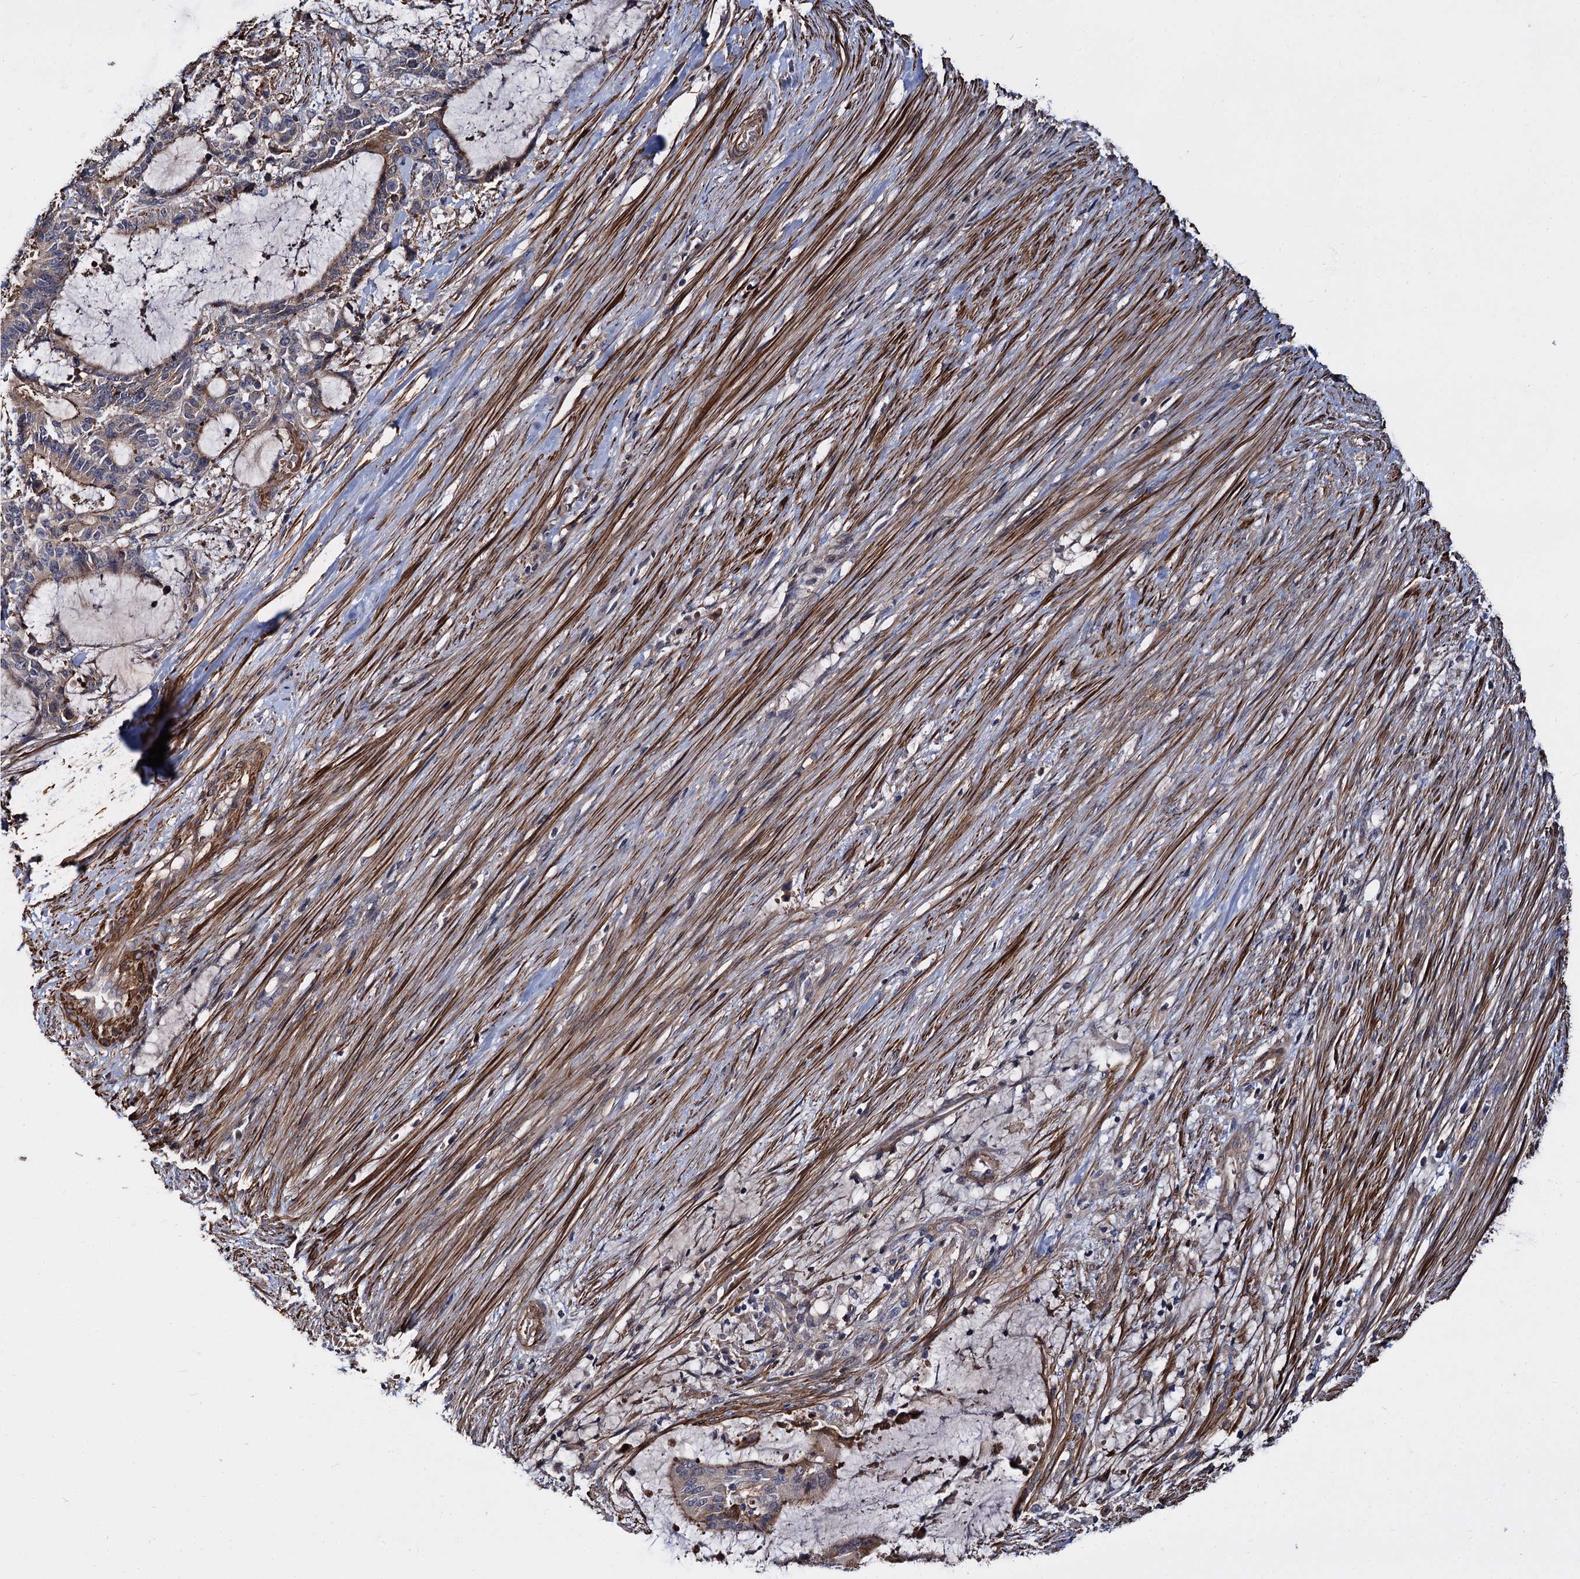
{"staining": {"intensity": "moderate", "quantity": "25%-75%", "location": "cytoplasmic/membranous"}, "tissue": "liver cancer", "cell_type": "Tumor cells", "image_type": "cancer", "snomed": [{"axis": "morphology", "description": "Normal tissue, NOS"}, {"axis": "morphology", "description": "Cholangiocarcinoma"}, {"axis": "topography", "description": "Liver"}, {"axis": "topography", "description": "Peripheral nerve tissue"}], "caption": "Protein staining reveals moderate cytoplasmic/membranous expression in approximately 25%-75% of tumor cells in liver cancer.", "gene": "ISM2", "patient": {"sex": "female", "age": 73}}